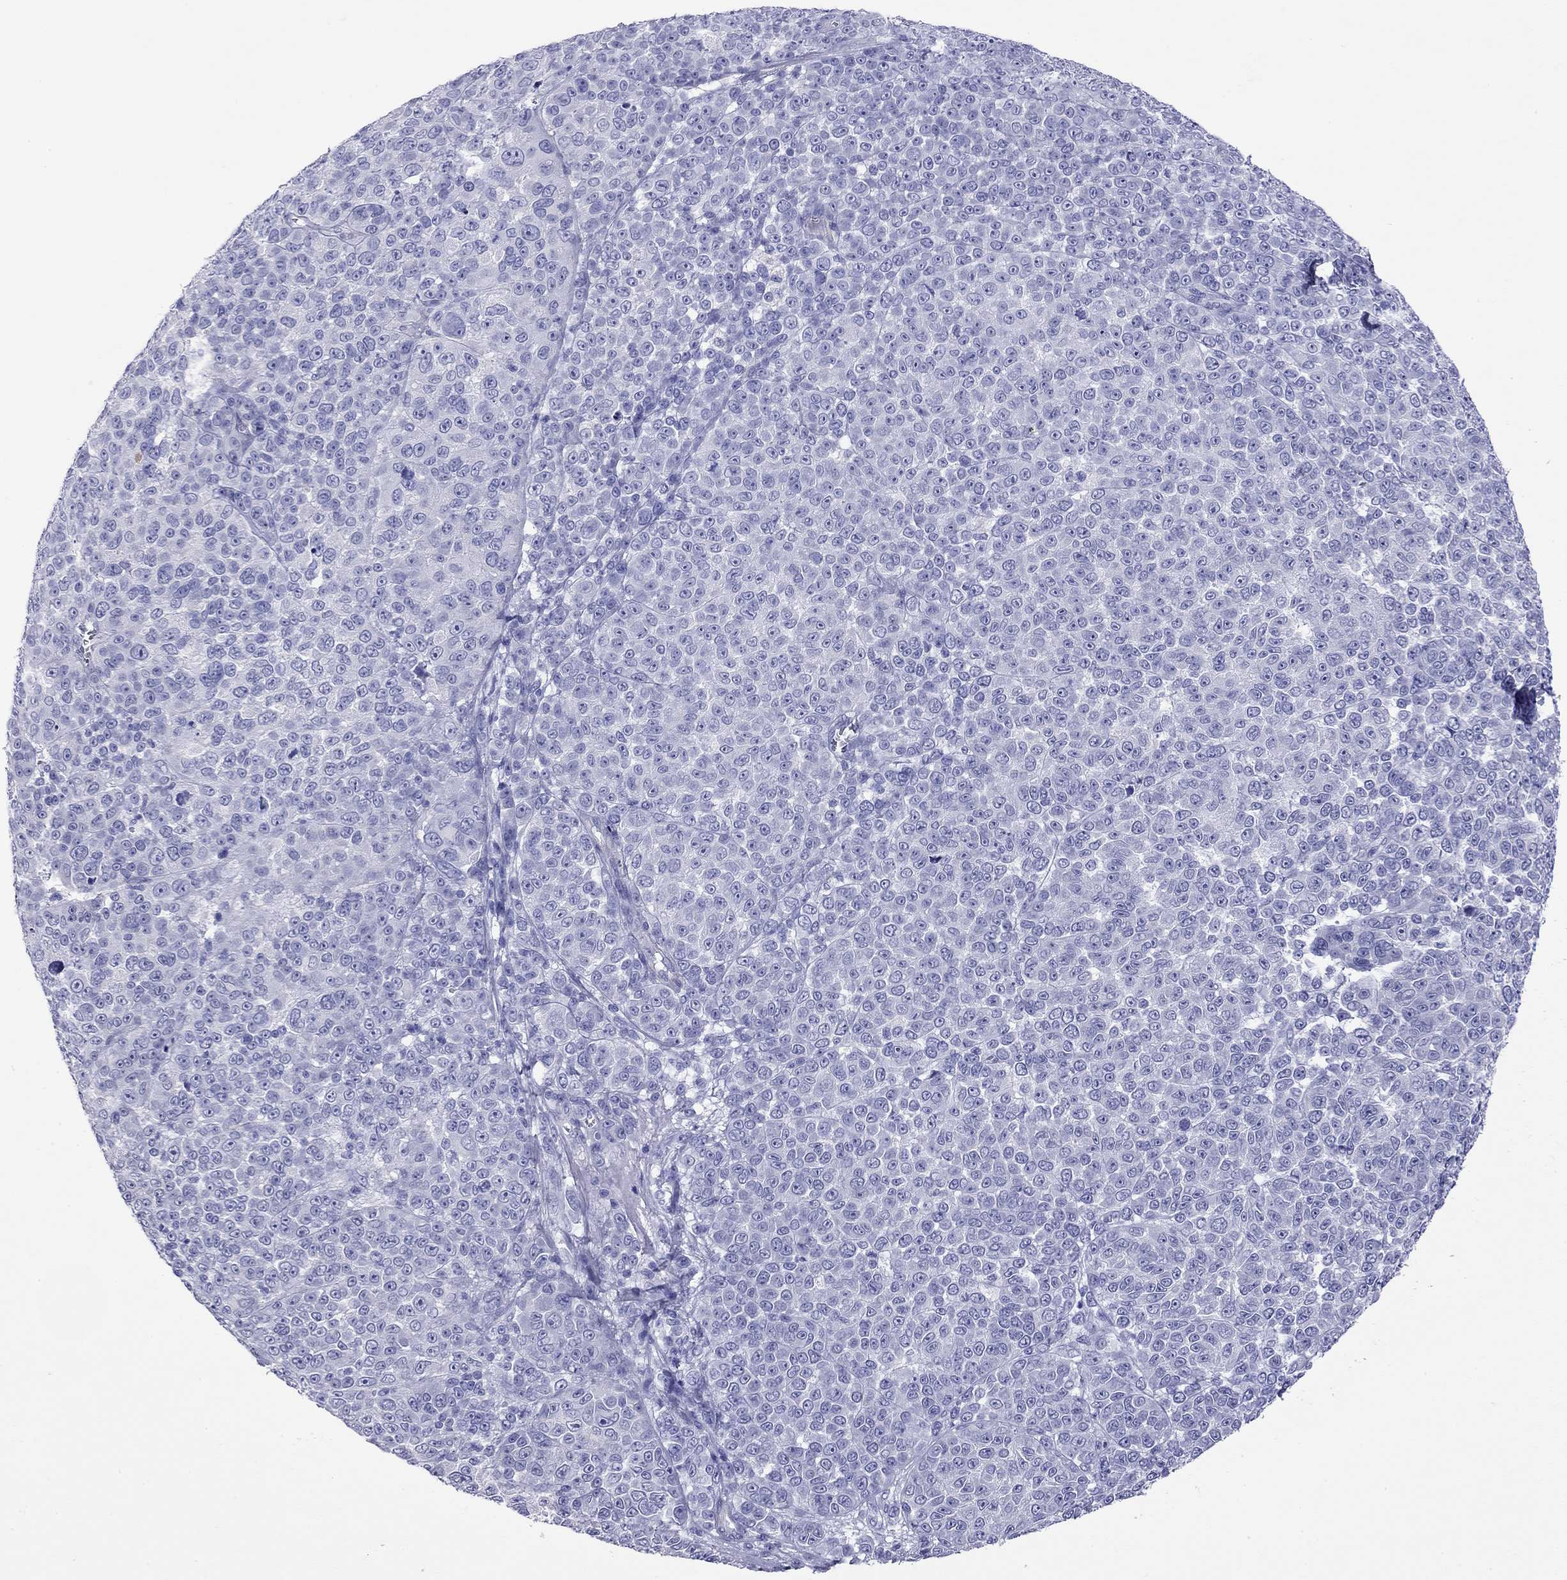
{"staining": {"intensity": "negative", "quantity": "none", "location": "none"}, "tissue": "melanoma", "cell_type": "Tumor cells", "image_type": "cancer", "snomed": [{"axis": "morphology", "description": "Malignant melanoma, NOS"}, {"axis": "topography", "description": "Skin"}], "caption": "Immunohistochemistry (IHC) photomicrograph of malignant melanoma stained for a protein (brown), which shows no expression in tumor cells.", "gene": "KIAA2012", "patient": {"sex": "female", "age": 95}}